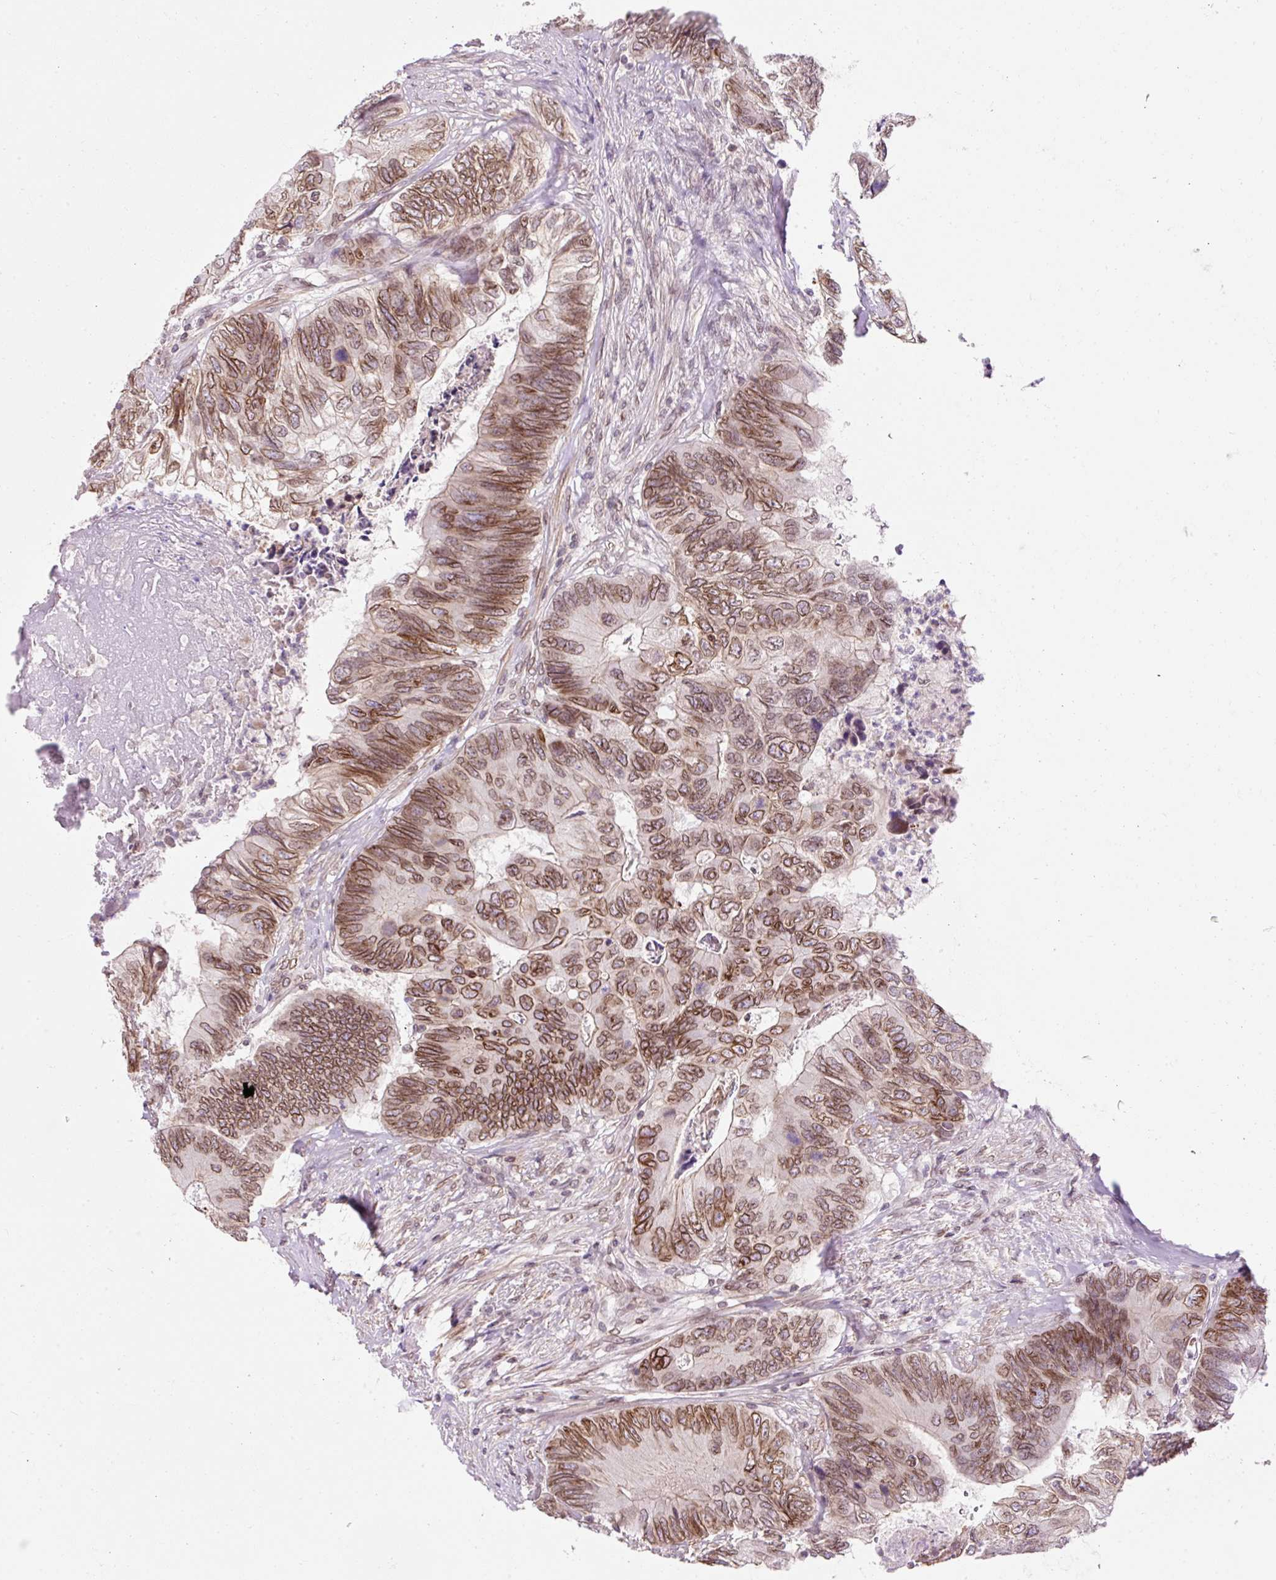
{"staining": {"intensity": "moderate", "quantity": ">75%", "location": "cytoplasmic/membranous,nuclear"}, "tissue": "colorectal cancer", "cell_type": "Tumor cells", "image_type": "cancer", "snomed": [{"axis": "morphology", "description": "Adenocarcinoma, NOS"}, {"axis": "topography", "description": "Colon"}], "caption": "A medium amount of moderate cytoplasmic/membranous and nuclear positivity is present in about >75% of tumor cells in colorectal cancer tissue. The protein of interest is stained brown, and the nuclei are stained in blue (DAB (3,3'-diaminobenzidine) IHC with brightfield microscopy, high magnification).", "gene": "ZNF610", "patient": {"sex": "female", "age": 67}}